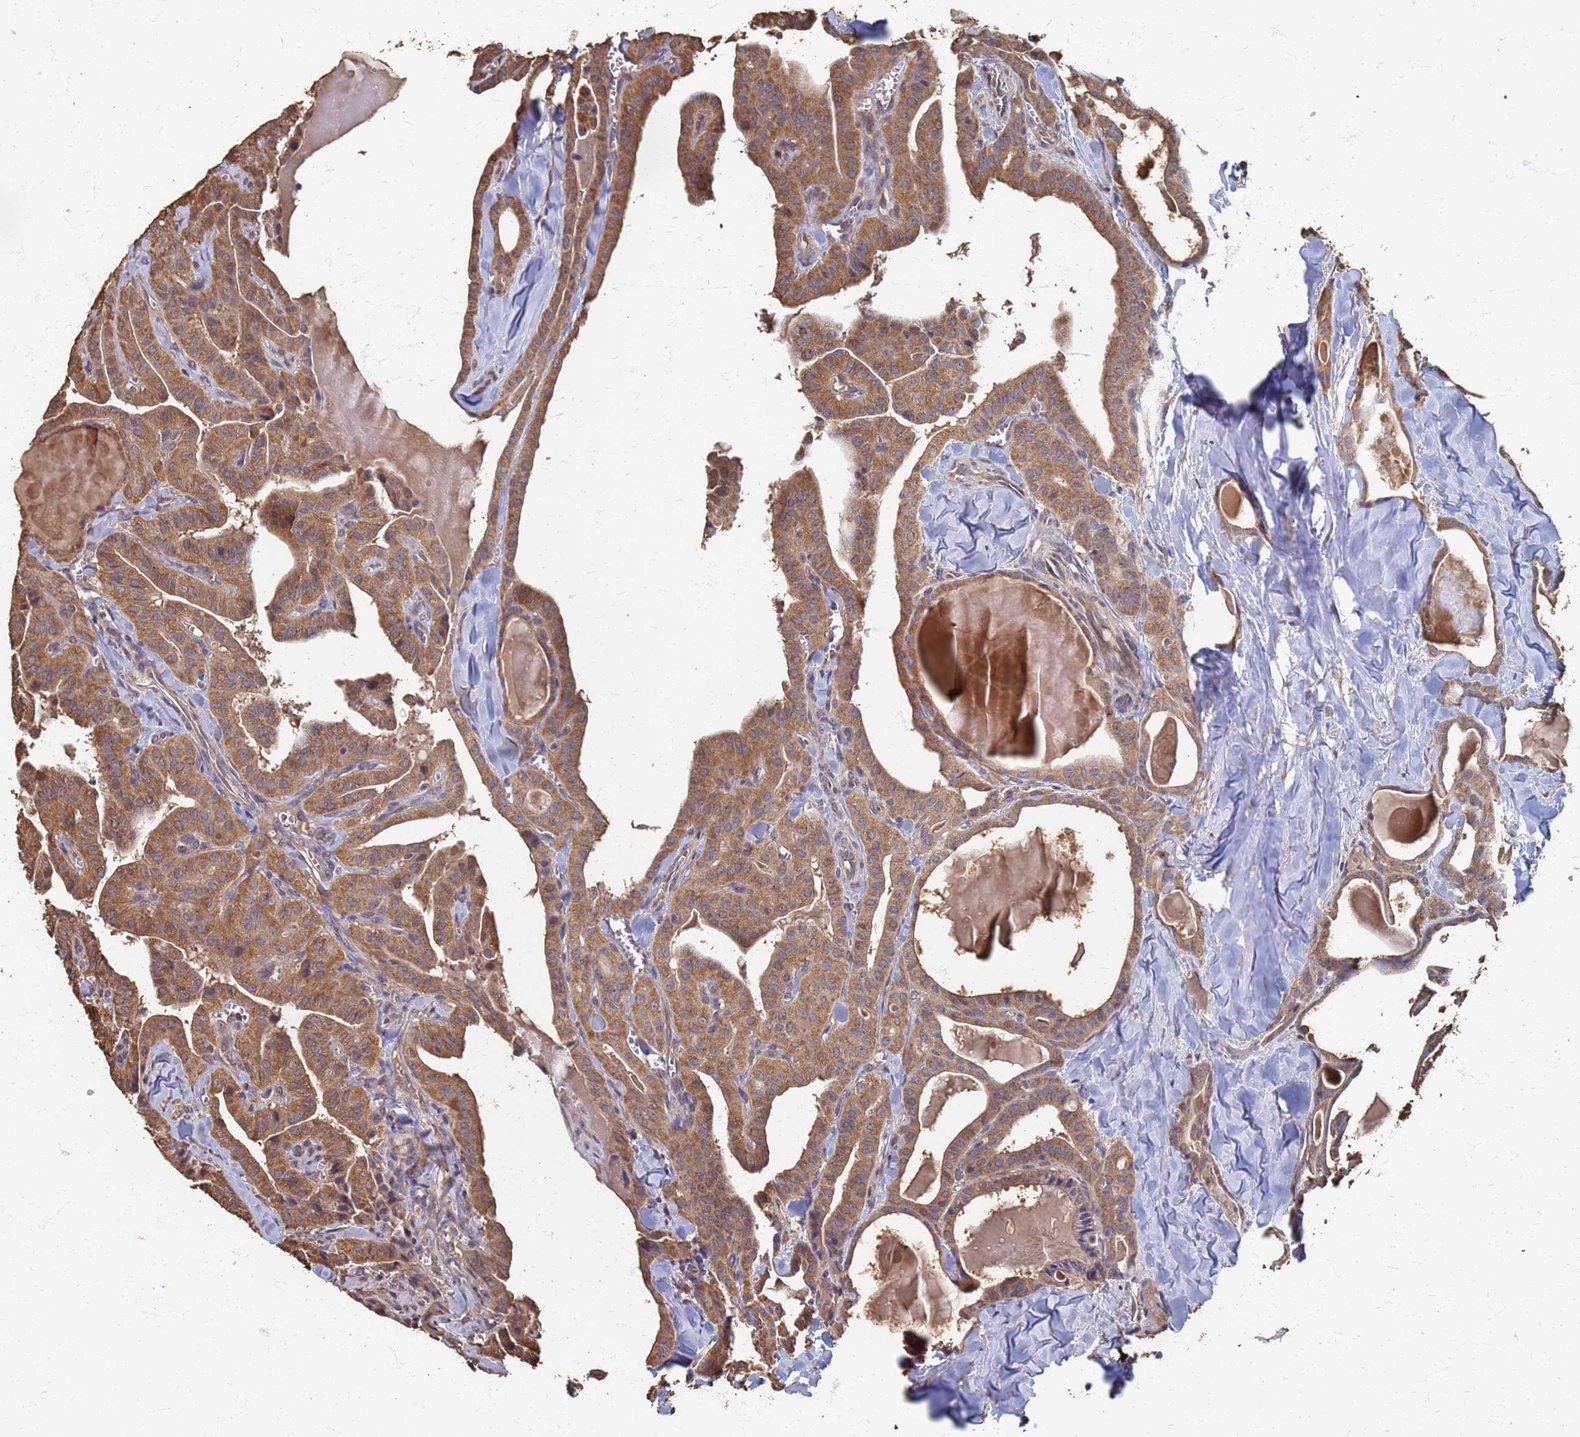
{"staining": {"intensity": "moderate", "quantity": ">75%", "location": "cytoplasmic/membranous"}, "tissue": "thyroid cancer", "cell_type": "Tumor cells", "image_type": "cancer", "snomed": [{"axis": "morphology", "description": "Papillary adenocarcinoma, NOS"}, {"axis": "topography", "description": "Thyroid gland"}], "caption": "This is an image of IHC staining of thyroid cancer, which shows moderate expression in the cytoplasmic/membranous of tumor cells.", "gene": "DPH5", "patient": {"sex": "male", "age": 52}}